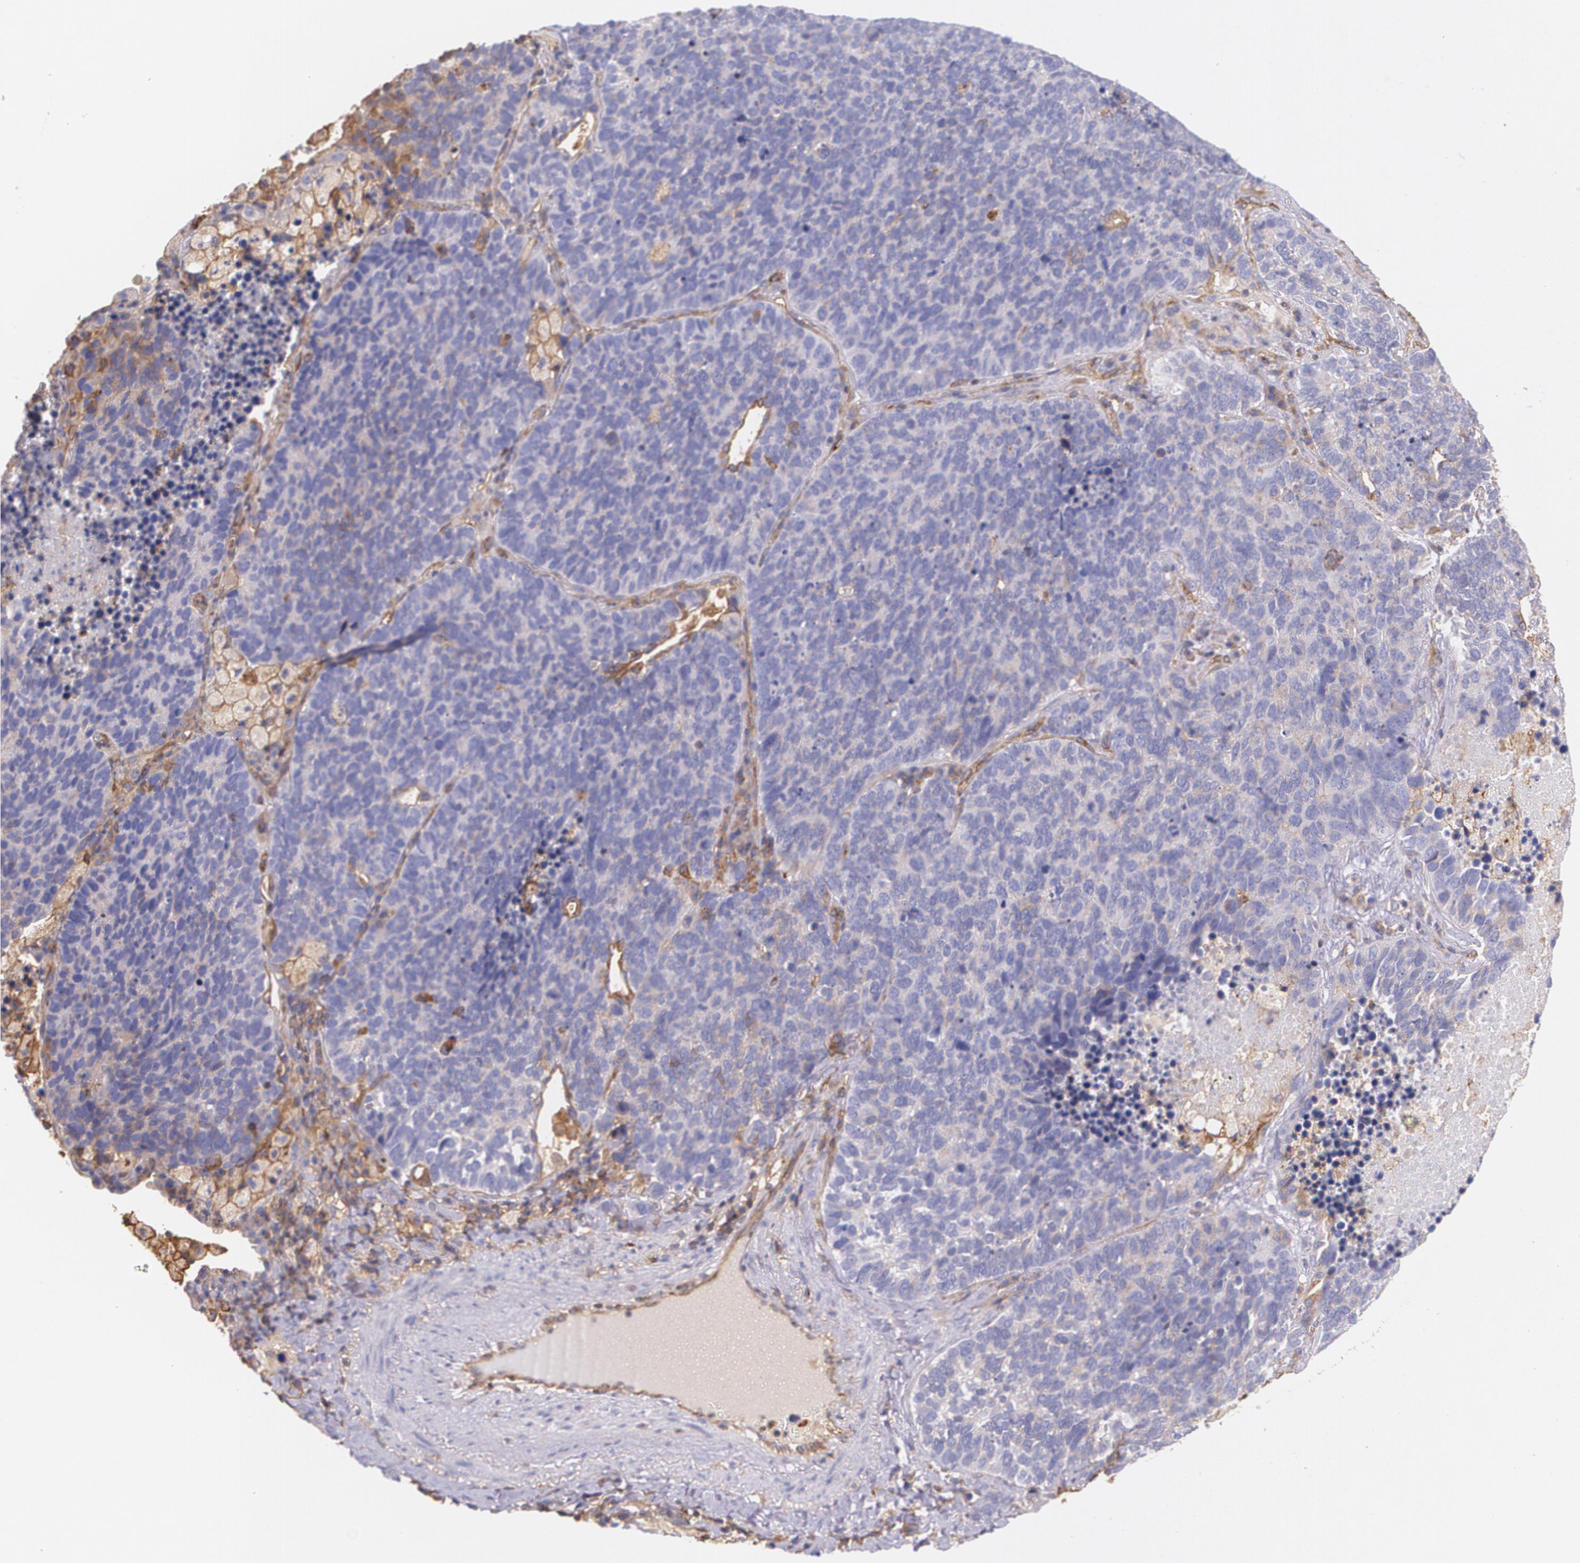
{"staining": {"intensity": "negative", "quantity": "none", "location": "none"}, "tissue": "lung cancer", "cell_type": "Tumor cells", "image_type": "cancer", "snomed": [{"axis": "morphology", "description": "Neoplasm, malignant, NOS"}, {"axis": "topography", "description": "Lung"}], "caption": "High power microscopy photomicrograph of an immunohistochemistry (IHC) histopathology image of lung neoplasm (malignant), revealing no significant staining in tumor cells. The staining was performed using DAB (3,3'-diaminobenzidine) to visualize the protein expression in brown, while the nuclei were stained in blue with hematoxylin (Magnification: 20x).", "gene": "B2M", "patient": {"sex": "female", "age": 75}}